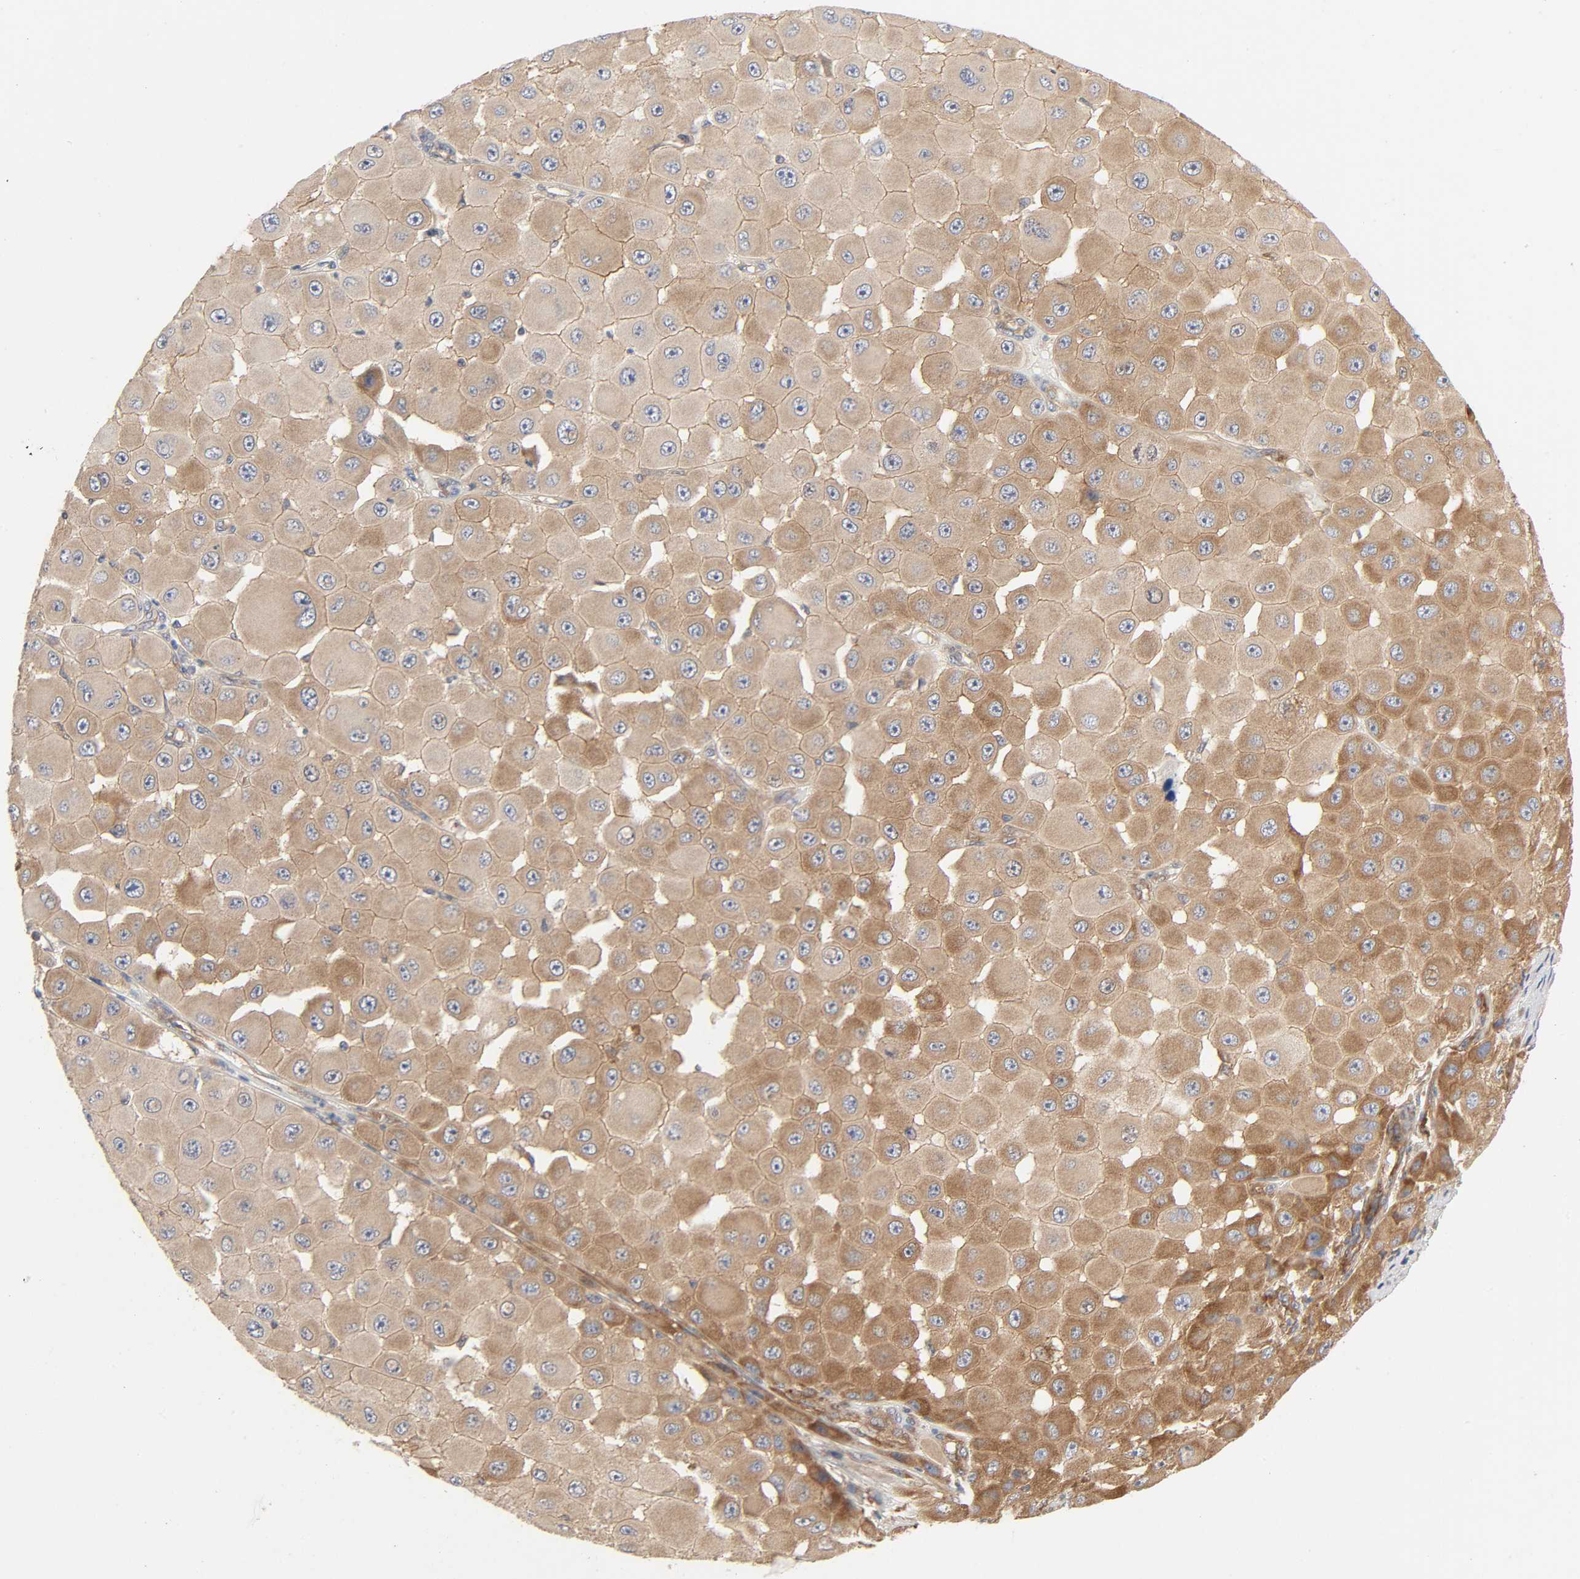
{"staining": {"intensity": "moderate", "quantity": ">75%", "location": "cytoplasmic/membranous"}, "tissue": "melanoma", "cell_type": "Tumor cells", "image_type": "cancer", "snomed": [{"axis": "morphology", "description": "Malignant melanoma, NOS"}, {"axis": "topography", "description": "Skin"}], "caption": "The immunohistochemical stain highlights moderate cytoplasmic/membranous positivity in tumor cells of melanoma tissue. Ihc stains the protein of interest in brown and the nuclei are stained blue.", "gene": "SCHIP1", "patient": {"sex": "female", "age": 81}}